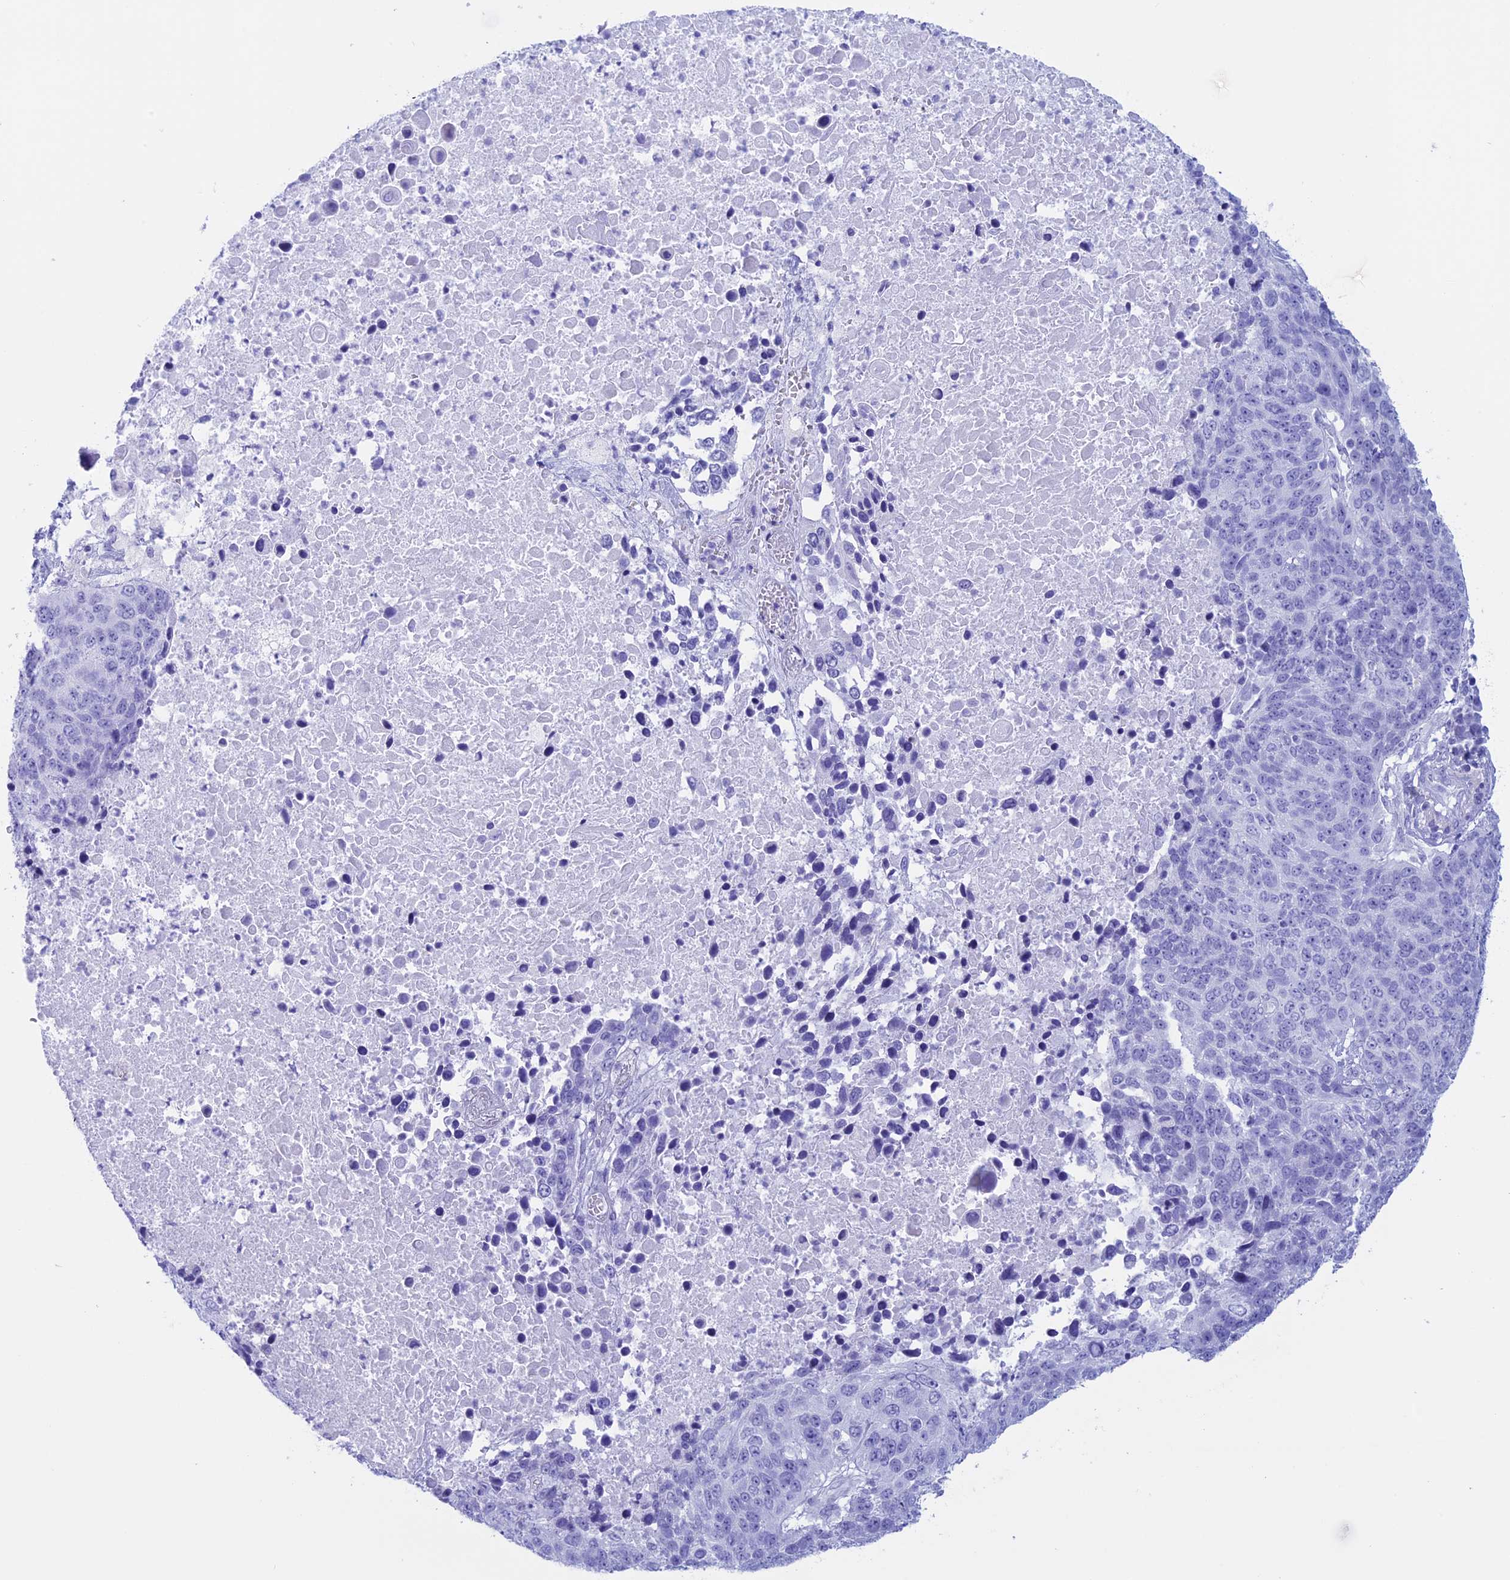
{"staining": {"intensity": "negative", "quantity": "none", "location": "none"}, "tissue": "lung cancer", "cell_type": "Tumor cells", "image_type": "cancer", "snomed": [{"axis": "morphology", "description": "Normal tissue, NOS"}, {"axis": "morphology", "description": "Squamous cell carcinoma, NOS"}, {"axis": "topography", "description": "Lymph node"}, {"axis": "topography", "description": "Lung"}], "caption": "Immunohistochemistry of human squamous cell carcinoma (lung) exhibits no positivity in tumor cells.", "gene": "RP1", "patient": {"sex": "male", "age": 66}}